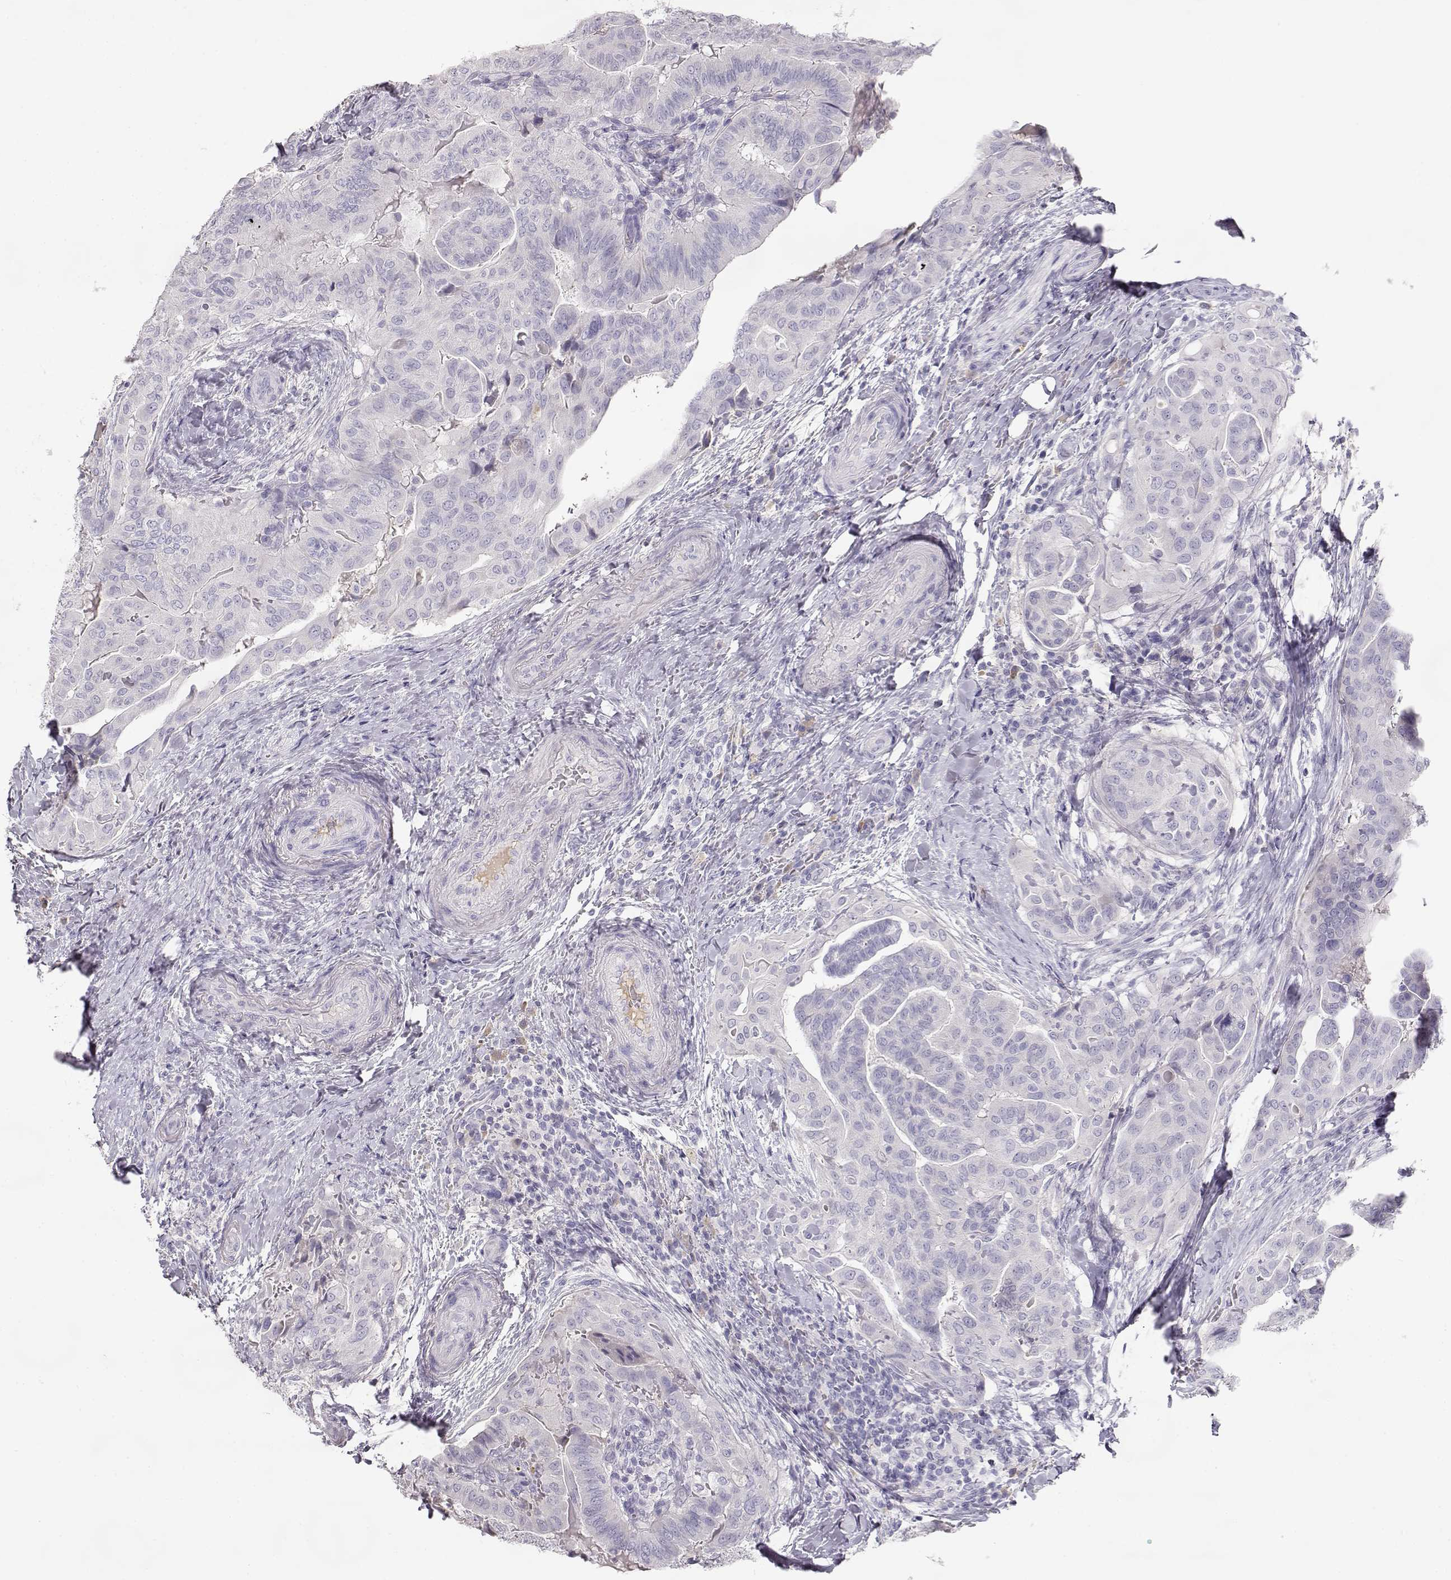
{"staining": {"intensity": "negative", "quantity": "none", "location": "none"}, "tissue": "thyroid cancer", "cell_type": "Tumor cells", "image_type": "cancer", "snomed": [{"axis": "morphology", "description": "Papillary adenocarcinoma, NOS"}, {"axis": "topography", "description": "Thyroid gland"}], "caption": "Immunohistochemistry micrograph of thyroid cancer (papillary adenocarcinoma) stained for a protein (brown), which shows no staining in tumor cells.", "gene": "SLCO6A1", "patient": {"sex": "female", "age": 68}}